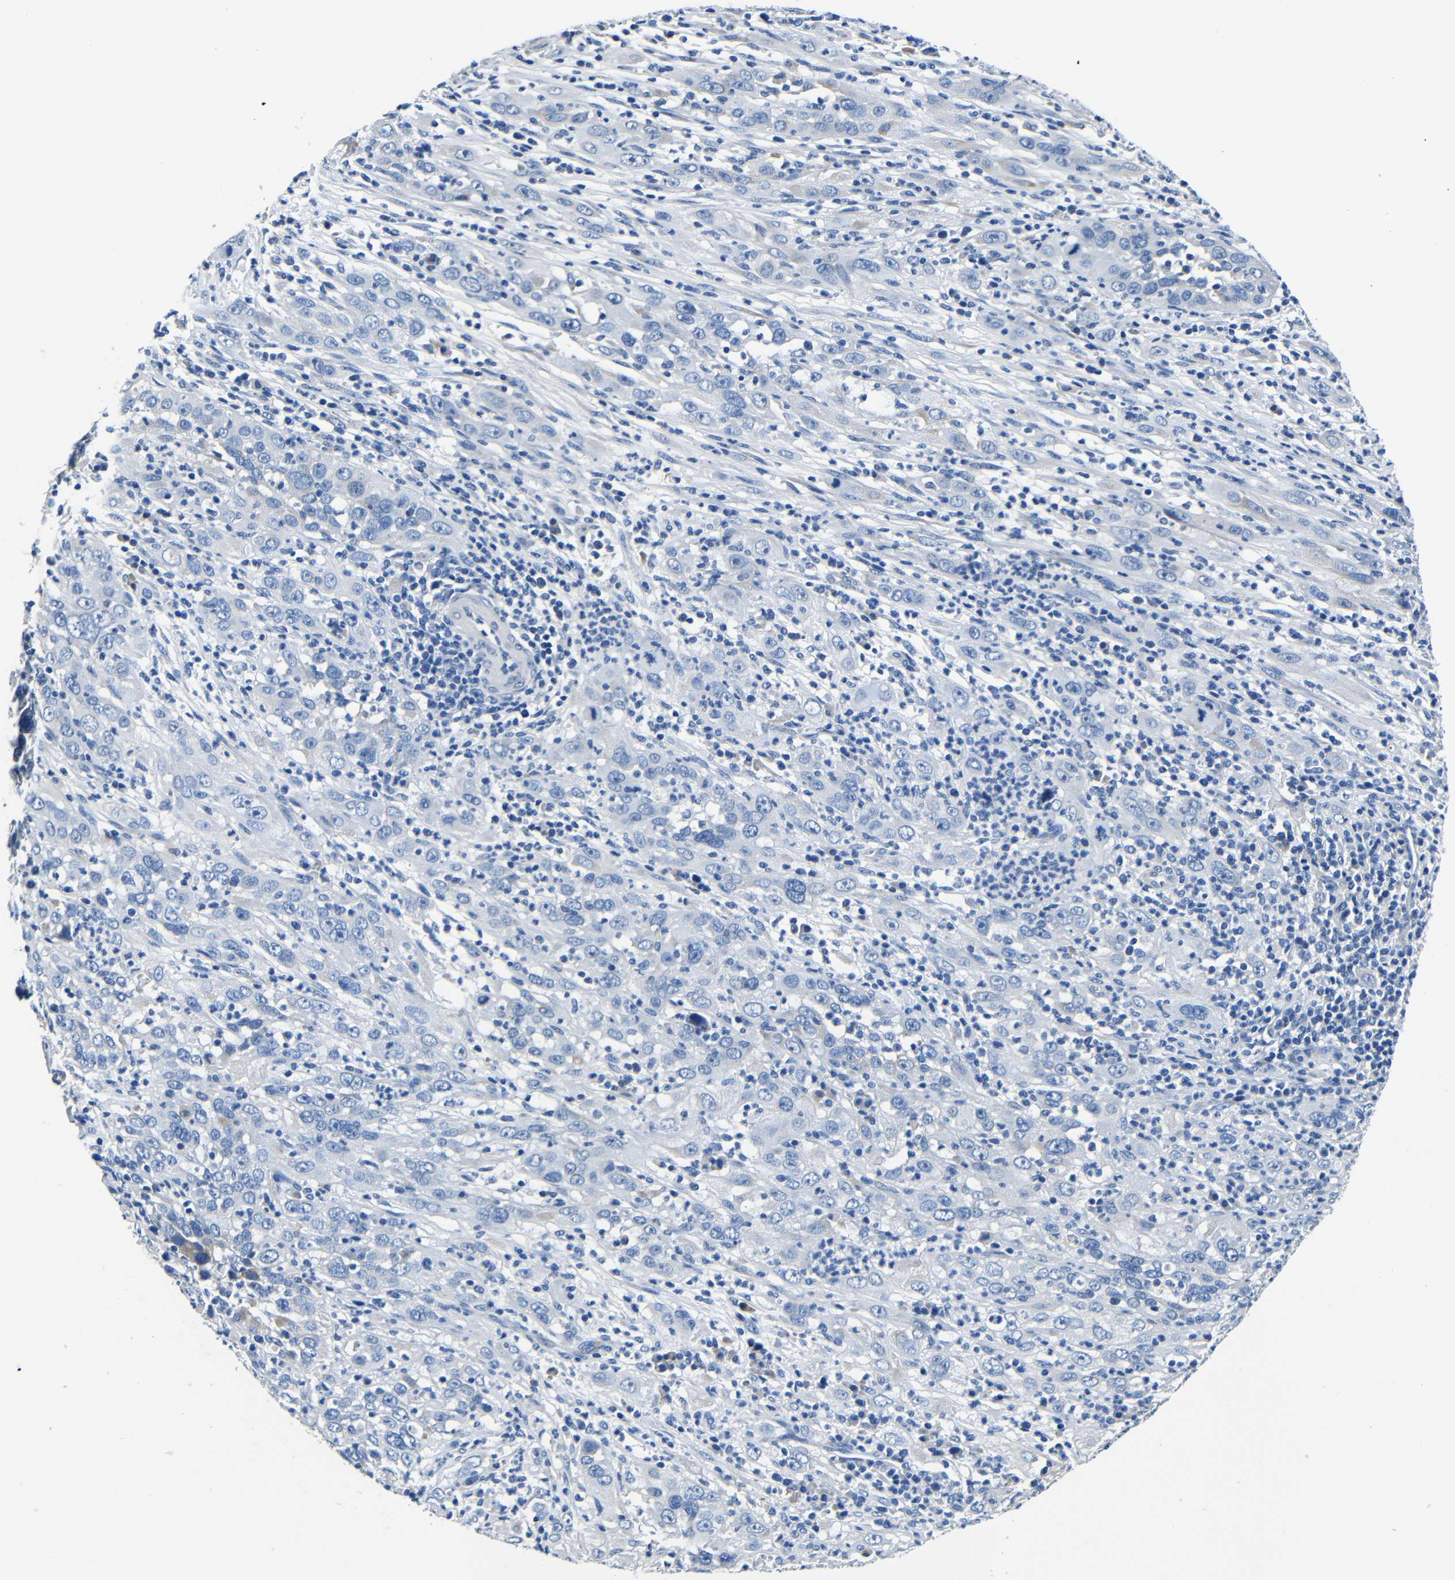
{"staining": {"intensity": "negative", "quantity": "none", "location": "none"}, "tissue": "cervical cancer", "cell_type": "Tumor cells", "image_type": "cancer", "snomed": [{"axis": "morphology", "description": "Squamous cell carcinoma, NOS"}, {"axis": "topography", "description": "Cervix"}], "caption": "This is an immunohistochemistry (IHC) micrograph of human squamous cell carcinoma (cervical). There is no expression in tumor cells.", "gene": "TNFAIP1", "patient": {"sex": "female", "age": 32}}